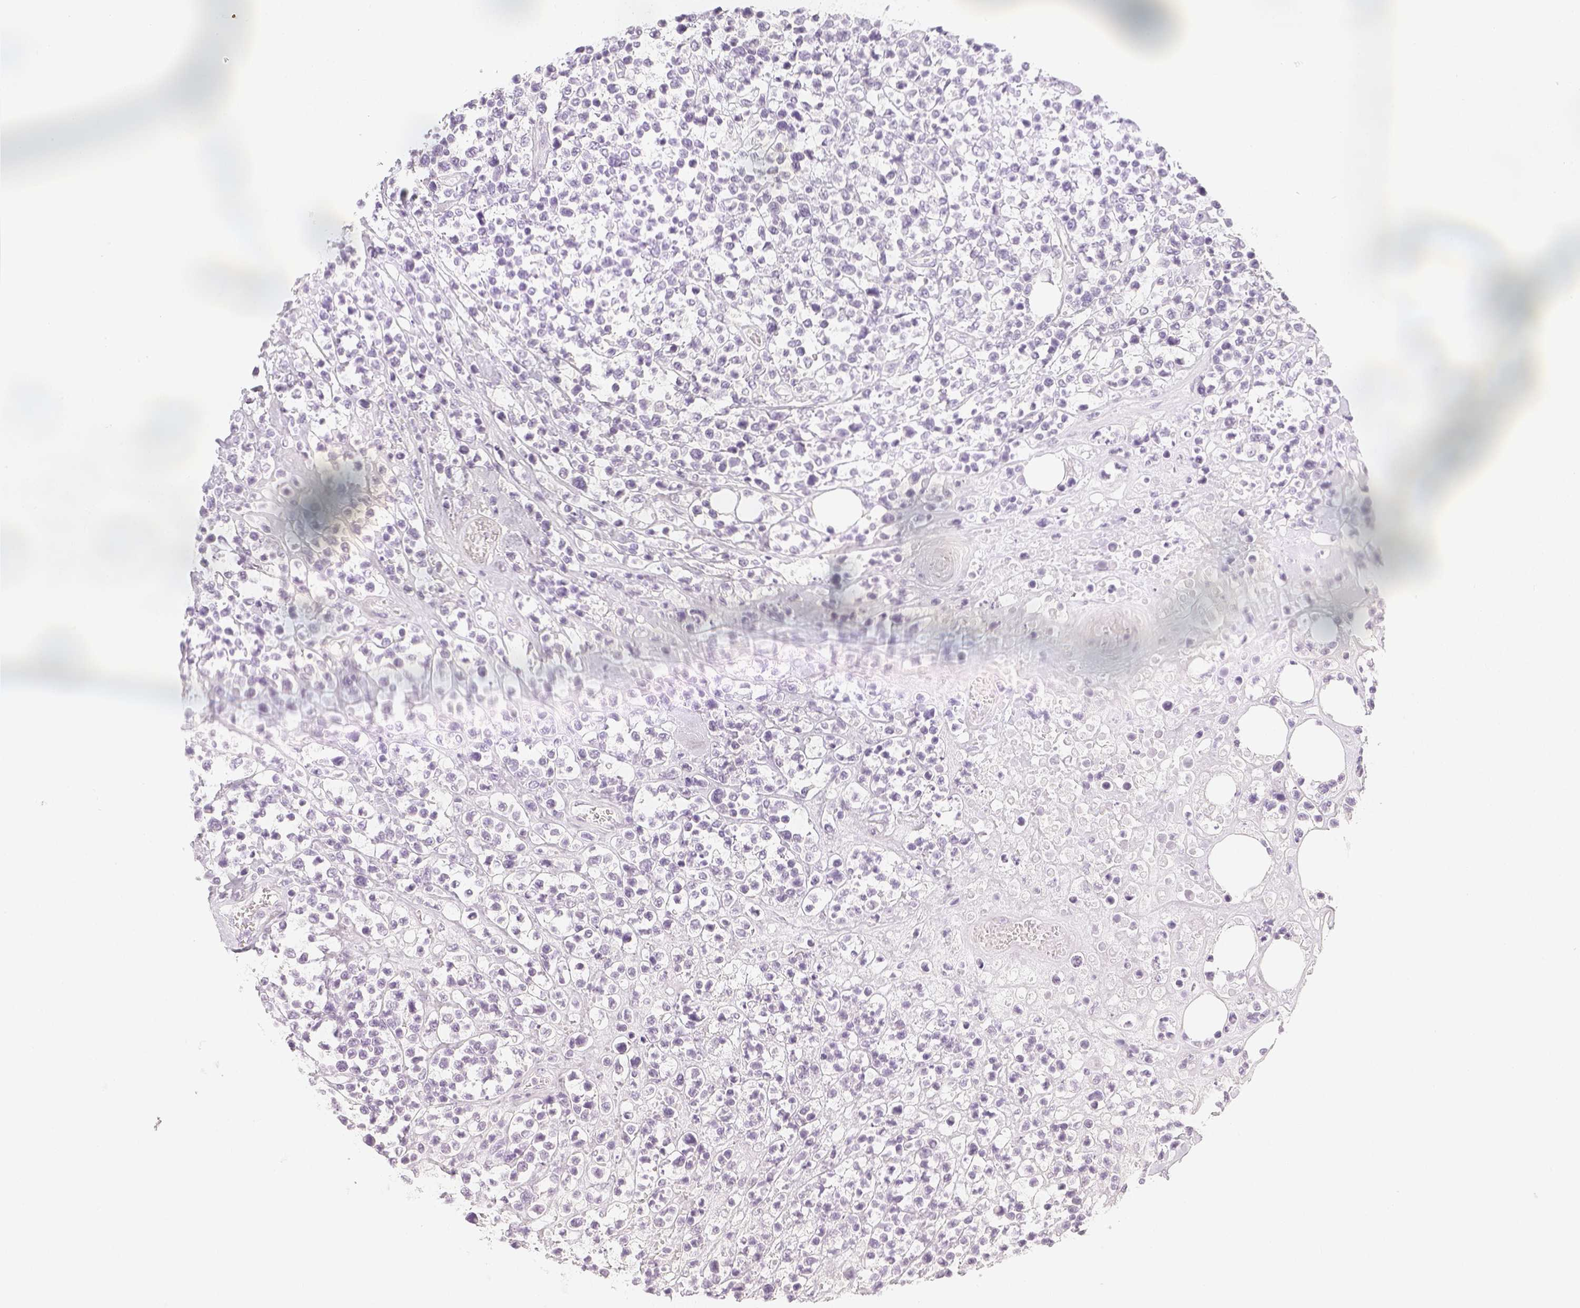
{"staining": {"intensity": "negative", "quantity": "none", "location": "none"}, "tissue": "lymphoma", "cell_type": "Tumor cells", "image_type": "cancer", "snomed": [{"axis": "morphology", "description": "Malignant lymphoma, non-Hodgkin's type, High grade"}, {"axis": "topography", "description": "Soft tissue"}], "caption": "This photomicrograph is of lymphoma stained with immunohistochemistry to label a protein in brown with the nuclei are counter-stained blue. There is no positivity in tumor cells.", "gene": "SLC18A1", "patient": {"sex": "female", "age": 56}}